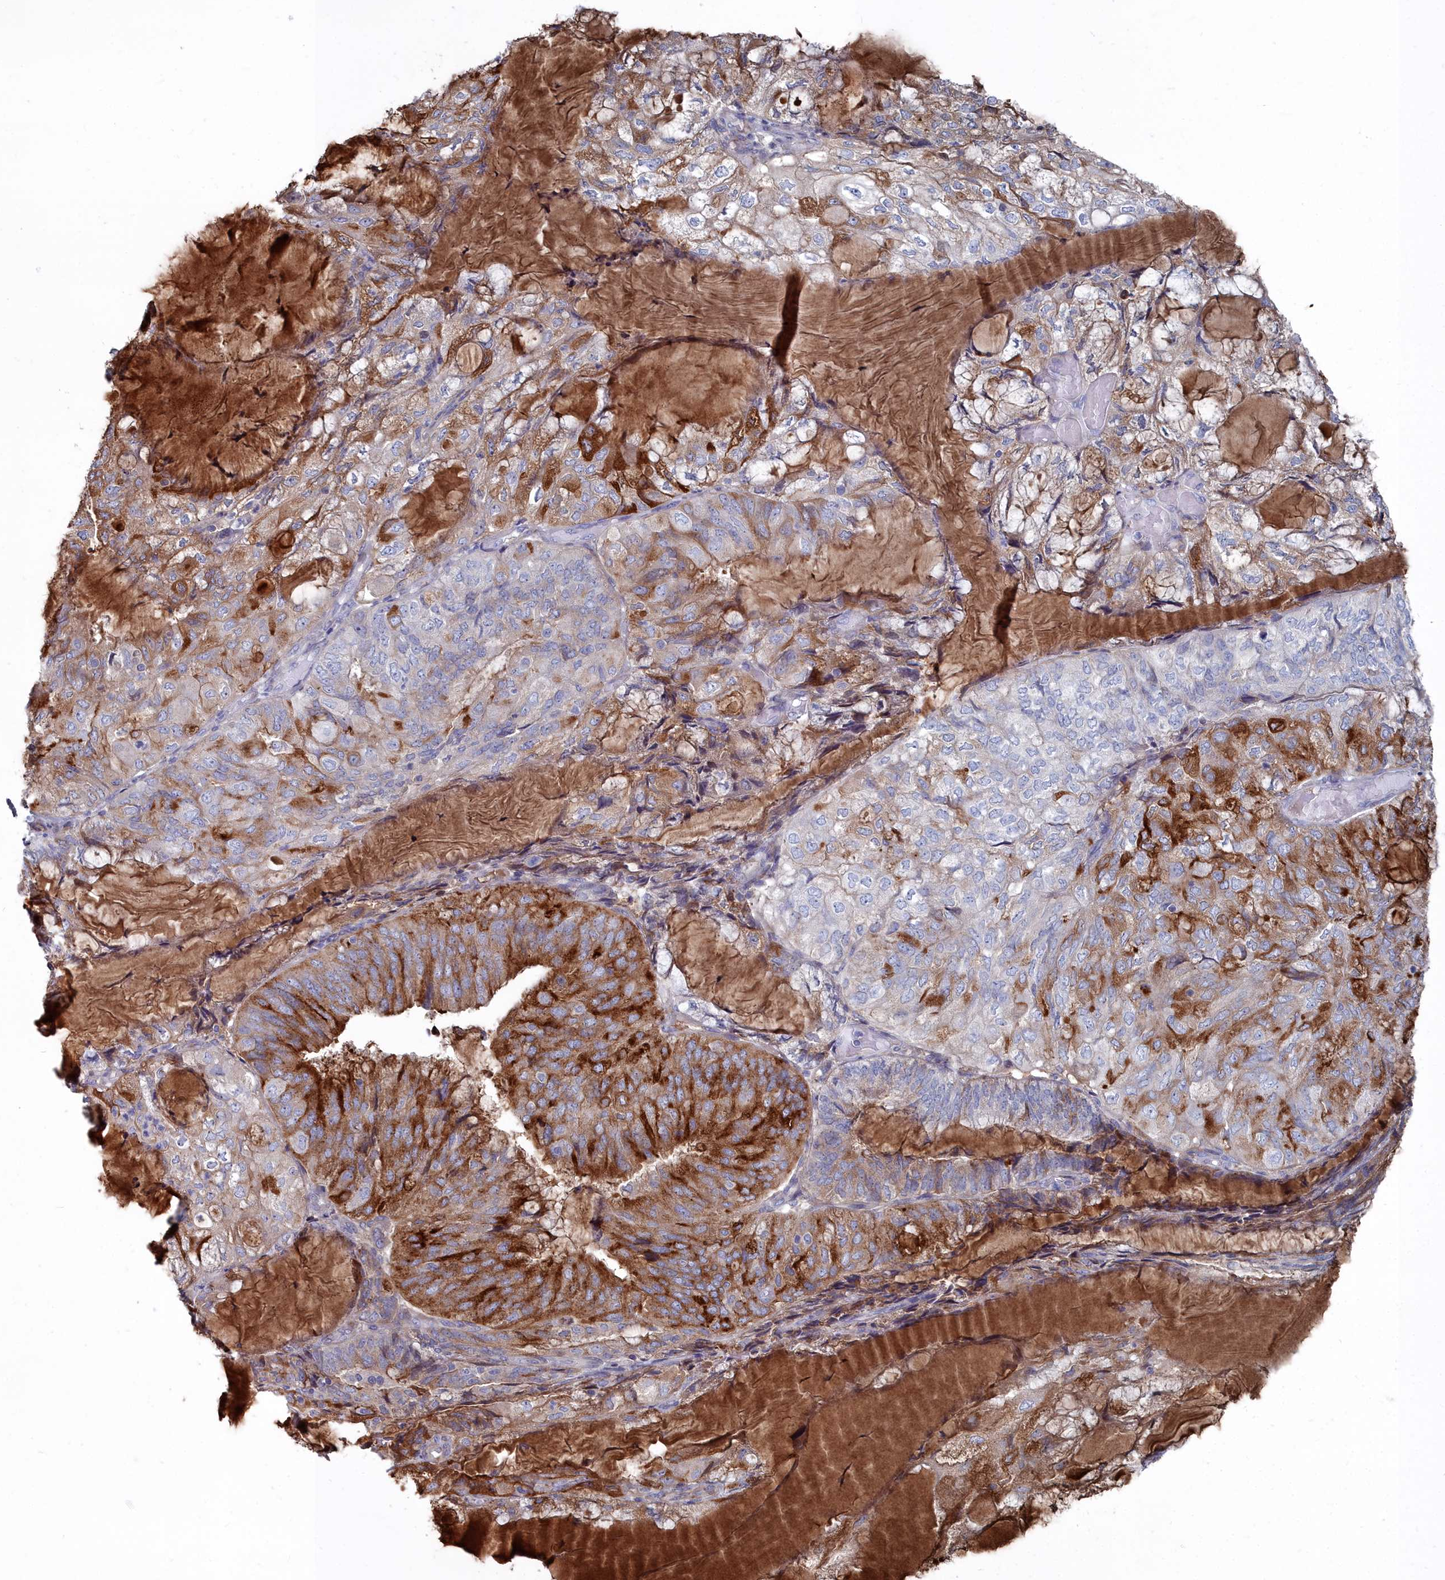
{"staining": {"intensity": "moderate", "quantity": "25%-75%", "location": "cytoplasmic/membranous"}, "tissue": "endometrial cancer", "cell_type": "Tumor cells", "image_type": "cancer", "snomed": [{"axis": "morphology", "description": "Adenocarcinoma, NOS"}, {"axis": "topography", "description": "Endometrium"}], "caption": "This is a photomicrograph of IHC staining of endometrial adenocarcinoma, which shows moderate positivity in the cytoplasmic/membranous of tumor cells.", "gene": "SHISAL2A", "patient": {"sex": "female", "age": 81}}